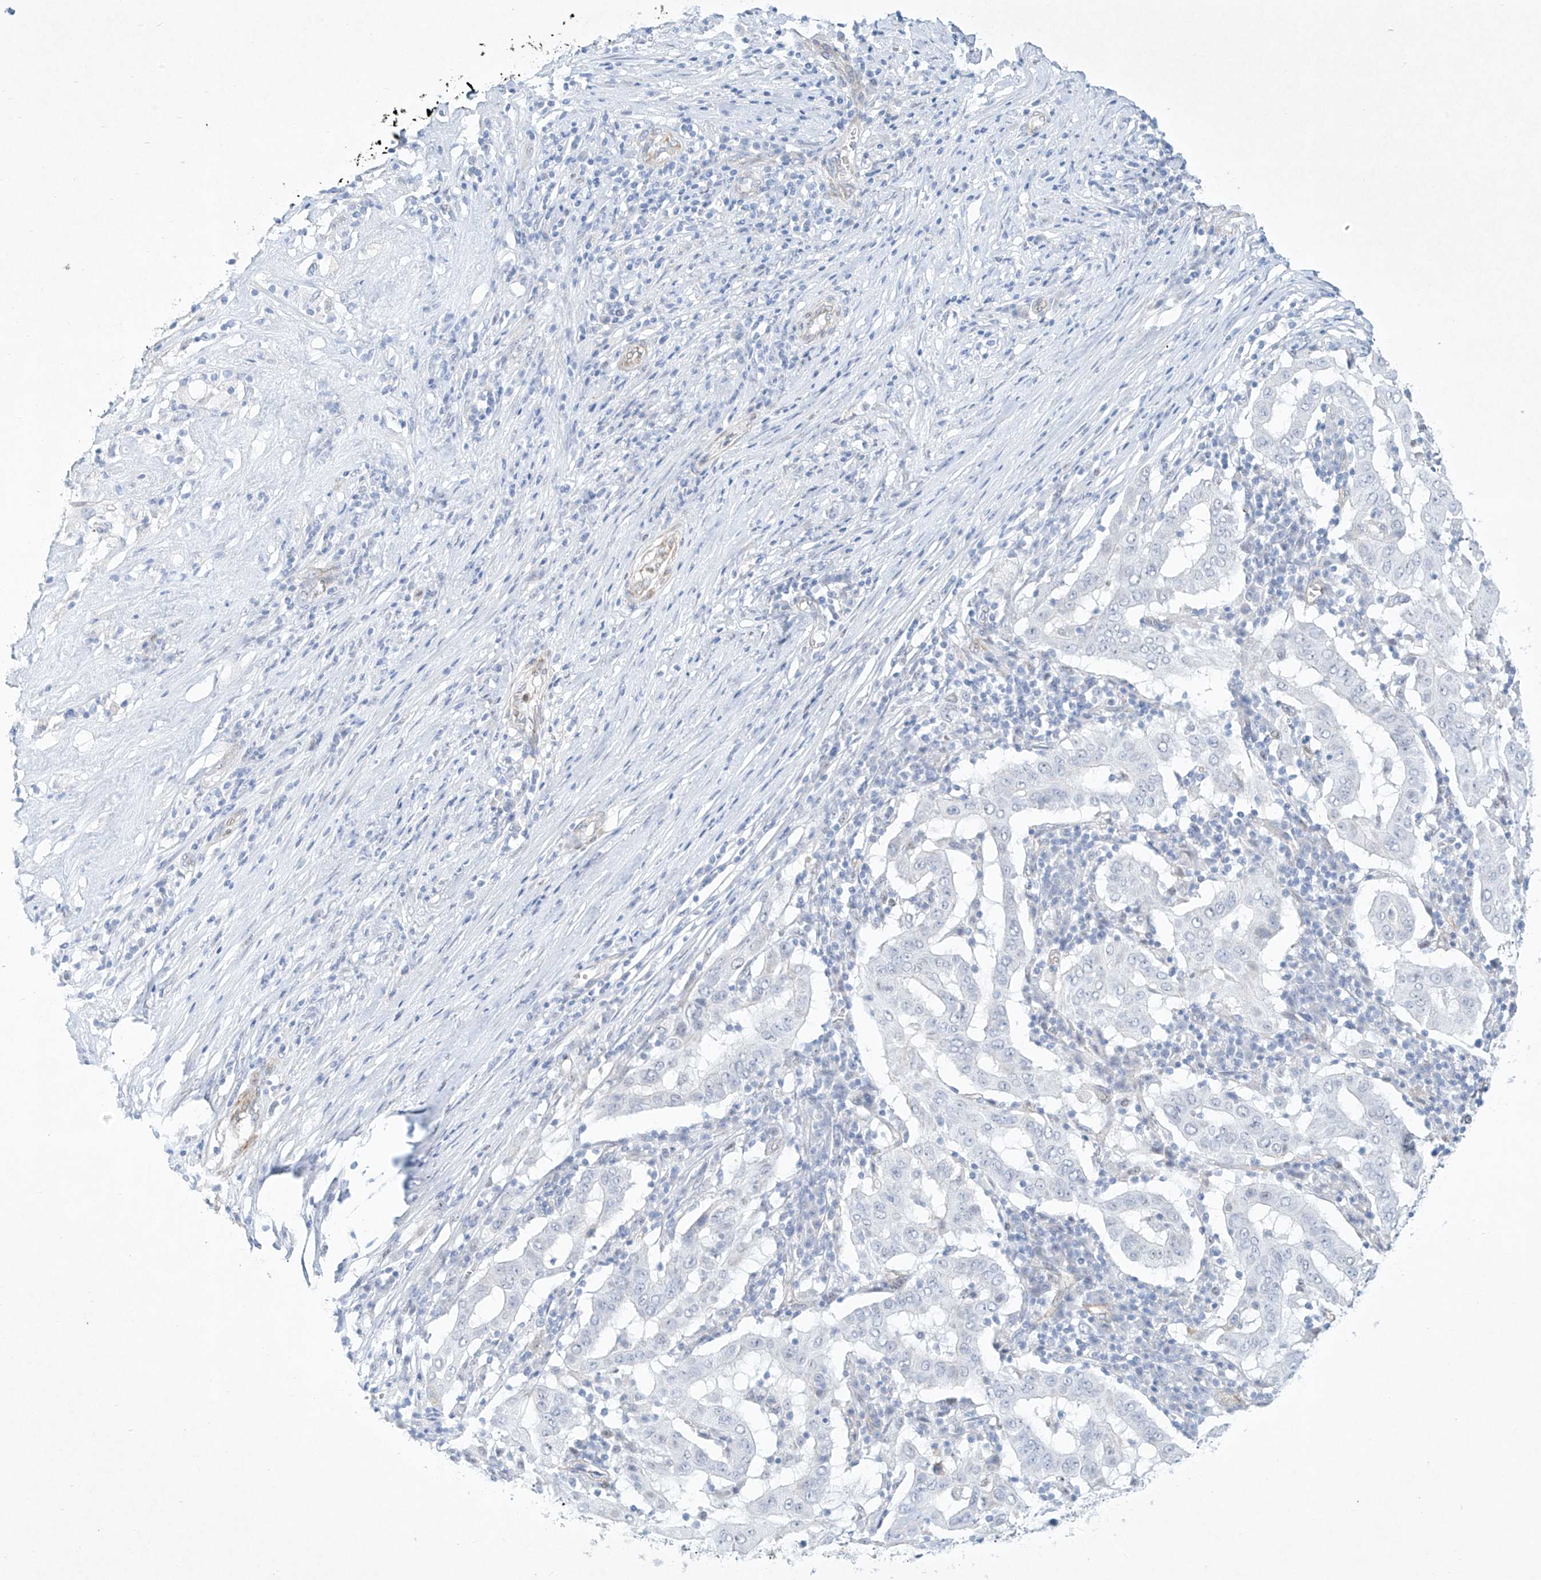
{"staining": {"intensity": "negative", "quantity": "none", "location": "none"}, "tissue": "pancreatic cancer", "cell_type": "Tumor cells", "image_type": "cancer", "snomed": [{"axis": "morphology", "description": "Adenocarcinoma, NOS"}, {"axis": "topography", "description": "Pancreas"}], "caption": "Immunohistochemistry photomicrograph of adenocarcinoma (pancreatic) stained for a protein (brown), which demonstrates no expression in tumor cells.", "gene": "REEP2", "patient": {"sex": "male", "age": 63}}